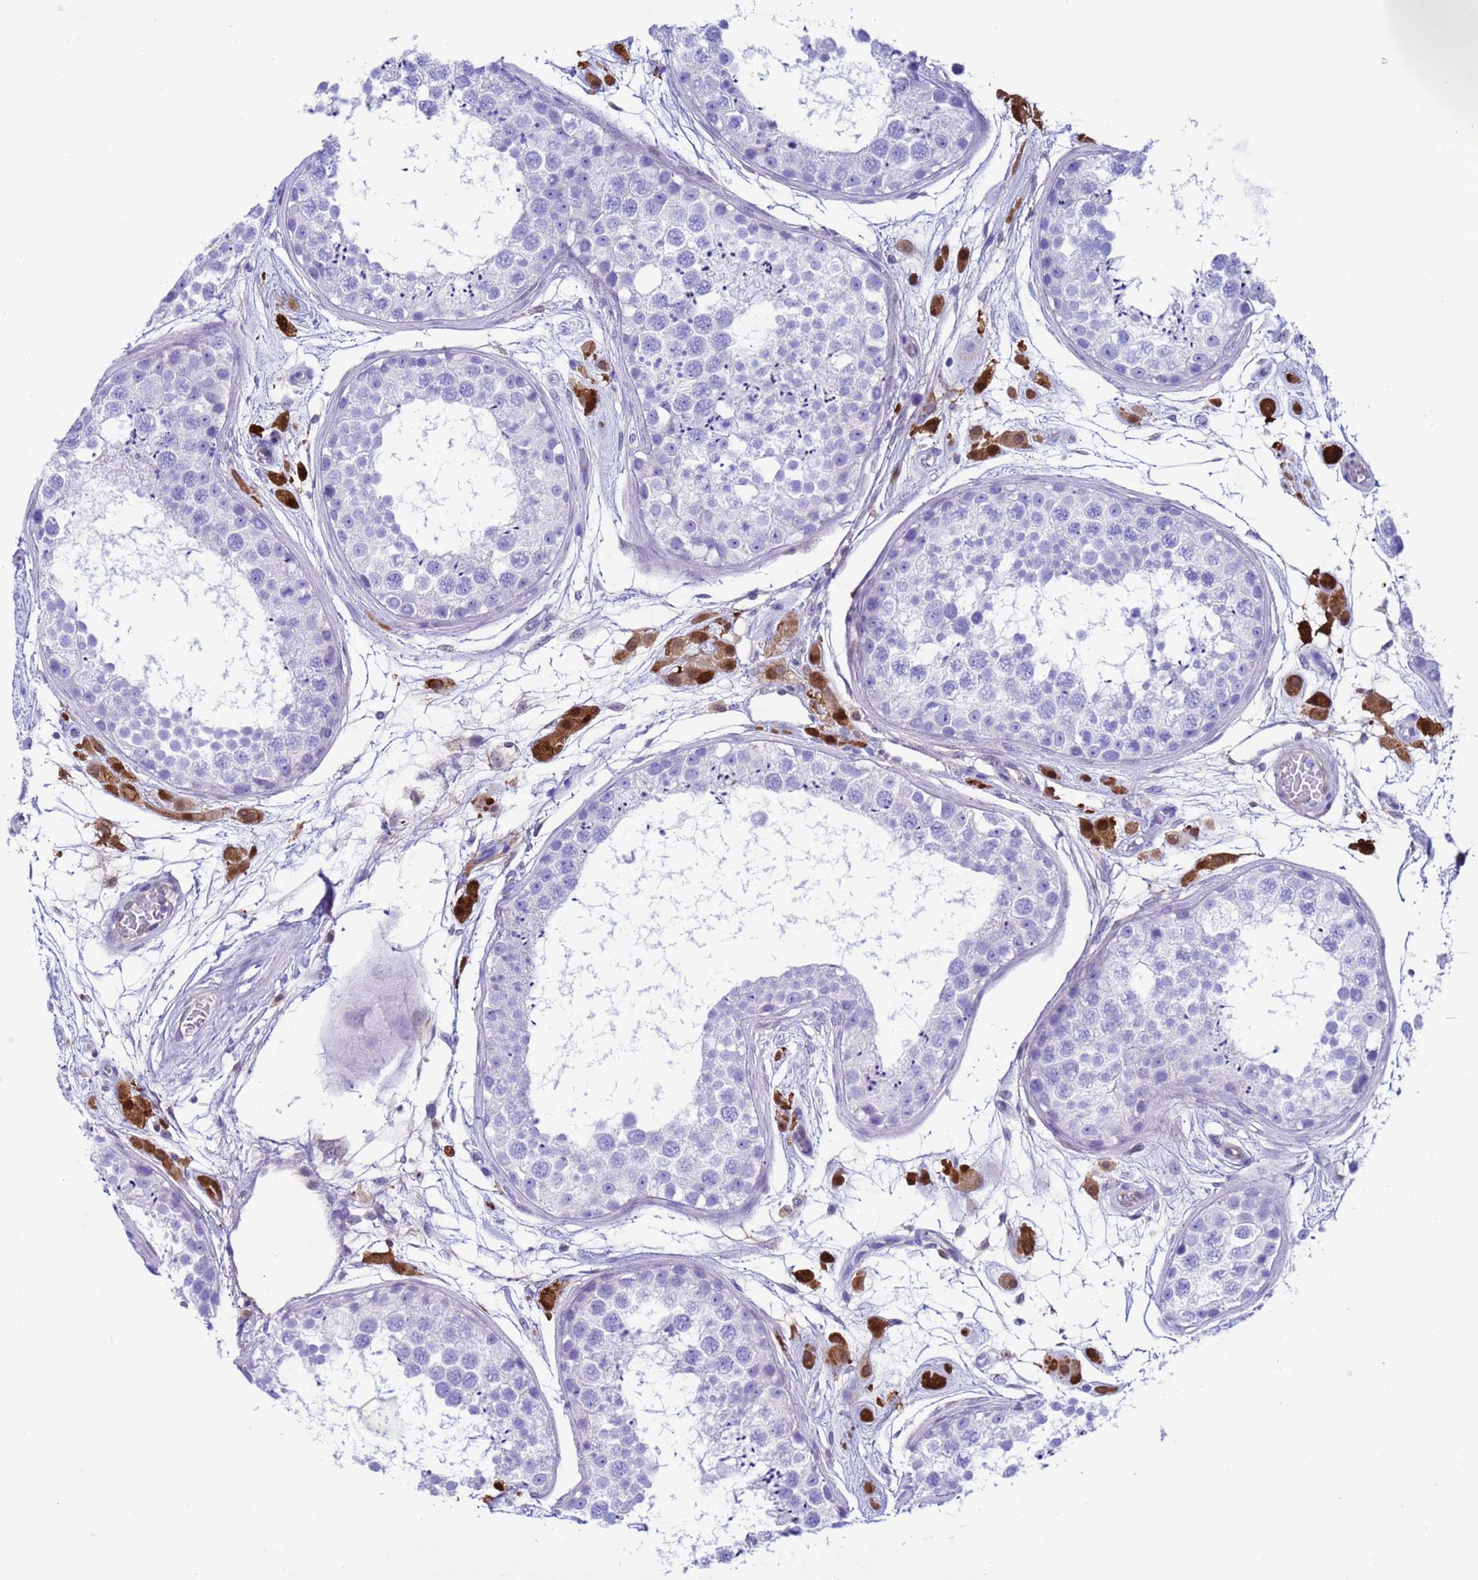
{"staining": {"intensity": "negative", "quantity": "none", "location": "none"}, "tissue": "testis", "cell_type": "Cells in seminiferous ducts", "image_type": "normal", "snomed": [{"axis": "morphology", "description": "Normal tissue, NOS"}, {"axis": "topography", "description": "Testis"}], "caption": "Immunohistochemistry (IHC) photomicrograph of unremarkable testis: human testis stained with DAB (3,3'-diaminobenzidine) exhibits no significant protein staining in cells in seminiferous ducts. (DAB (3,3'-diaminobenzidine) immunohistochemistry visualized using brightfield microscopy, high magnification).", "gene": "C6orf47", "patient": {"sex": "male", "age": 25}}